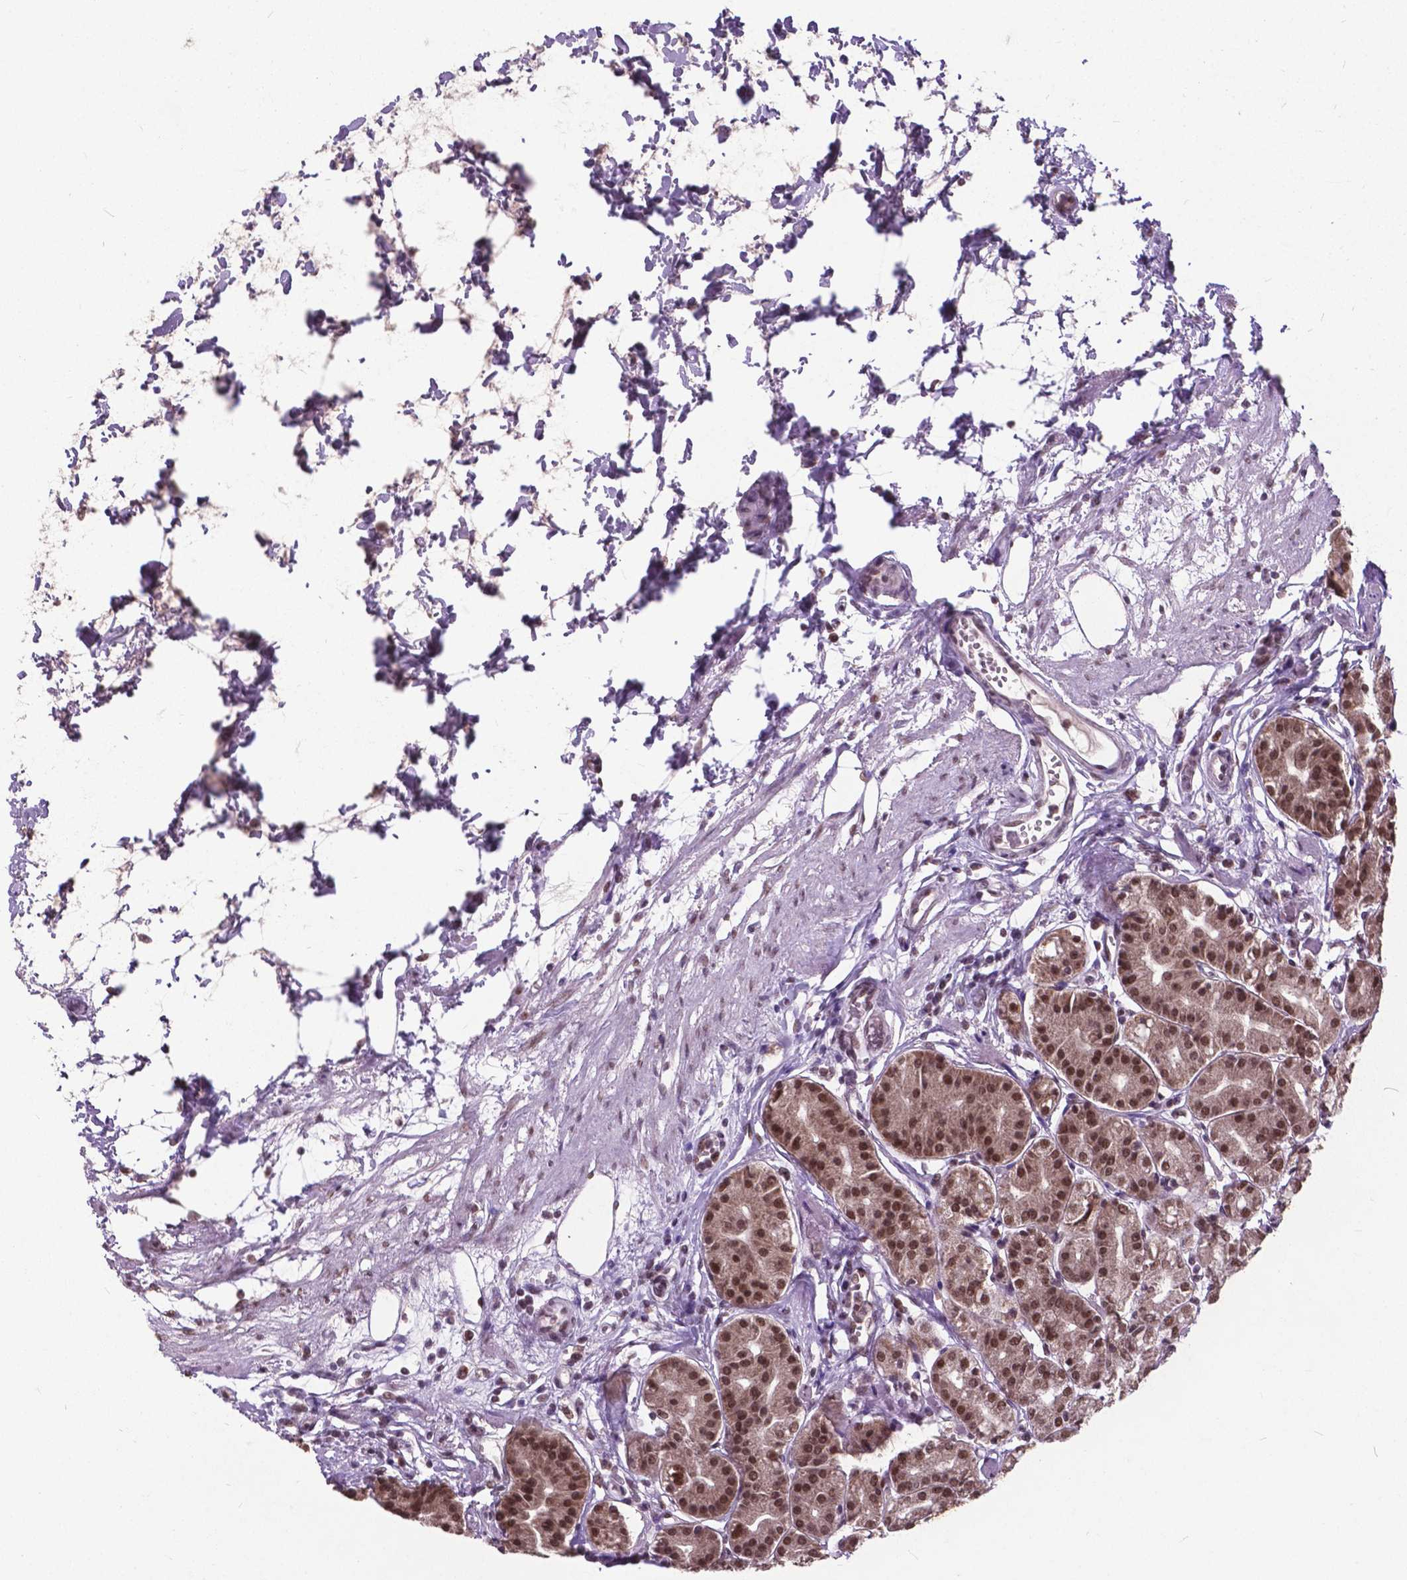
{"staining": {"intensity": "moderate", "quantity": ">75%", "location": "cytoplasmic/membranous,nuclear"}, "tissue": "stomach", "cell_type": "Glandular cells", "image_type": "normal", "snomed": [{"axis": "morphology", "description": "Normal tissue, NOS"}, {"axis": "topography", "description": "Skeletal muscle"}, {"axis": "topography", "description": "Stomach"}], "caption": "A micrograph of human stomach stained for a protein displays moderate cytoplasmic/membranous,nuclear brown staining in glandular cells. The staining was performed using DAB, with brown indicating positive protein expression. Nuclei are stained blue with hematoxylin.", "gene": "MSH2", "patient": {"sex": "female", "age": 57}}